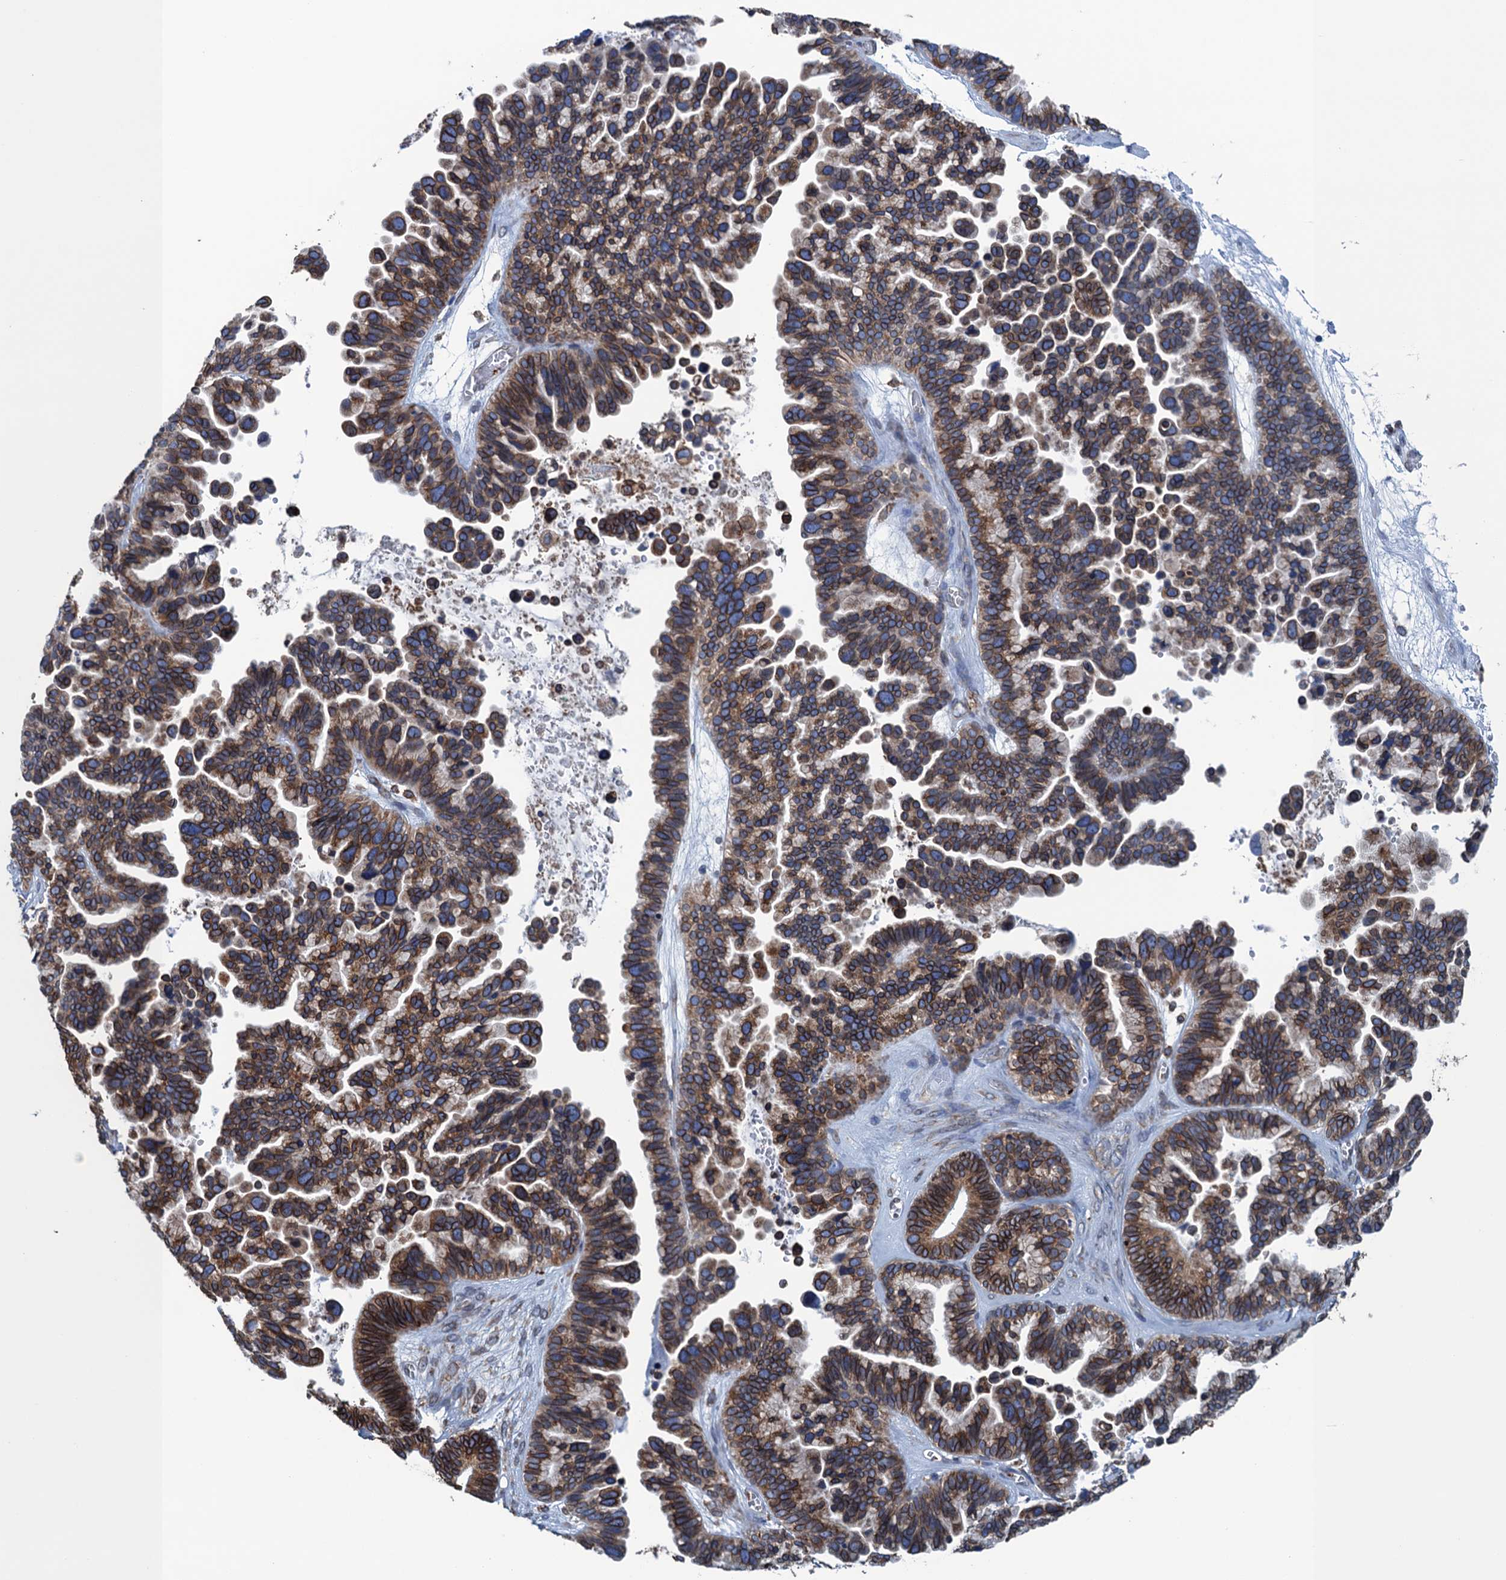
{"staining": {"intensity": "moderate", "quantity": ">75%", "location": "cytoplasmic/membranous"}, "tissue": "ovarian cancer", "cell_type": "Tumor cells", "image_type": "cancer", "snomed": [{"axis": "morphology", "description": "Cystadenocarcinoma, serous, NOS"}, {"axis": "topography", "description": "Ovary"}], "caption": "Moderate cytoplasmic/membranous positivity is appreciated in about >75% of tumor cells in ovarian serous cystadenocarcinoma. (IHC, brightfield microscopy, high magnification).", "gene": "TMEM205", "patient": {"sex": "female", "age": 56}}